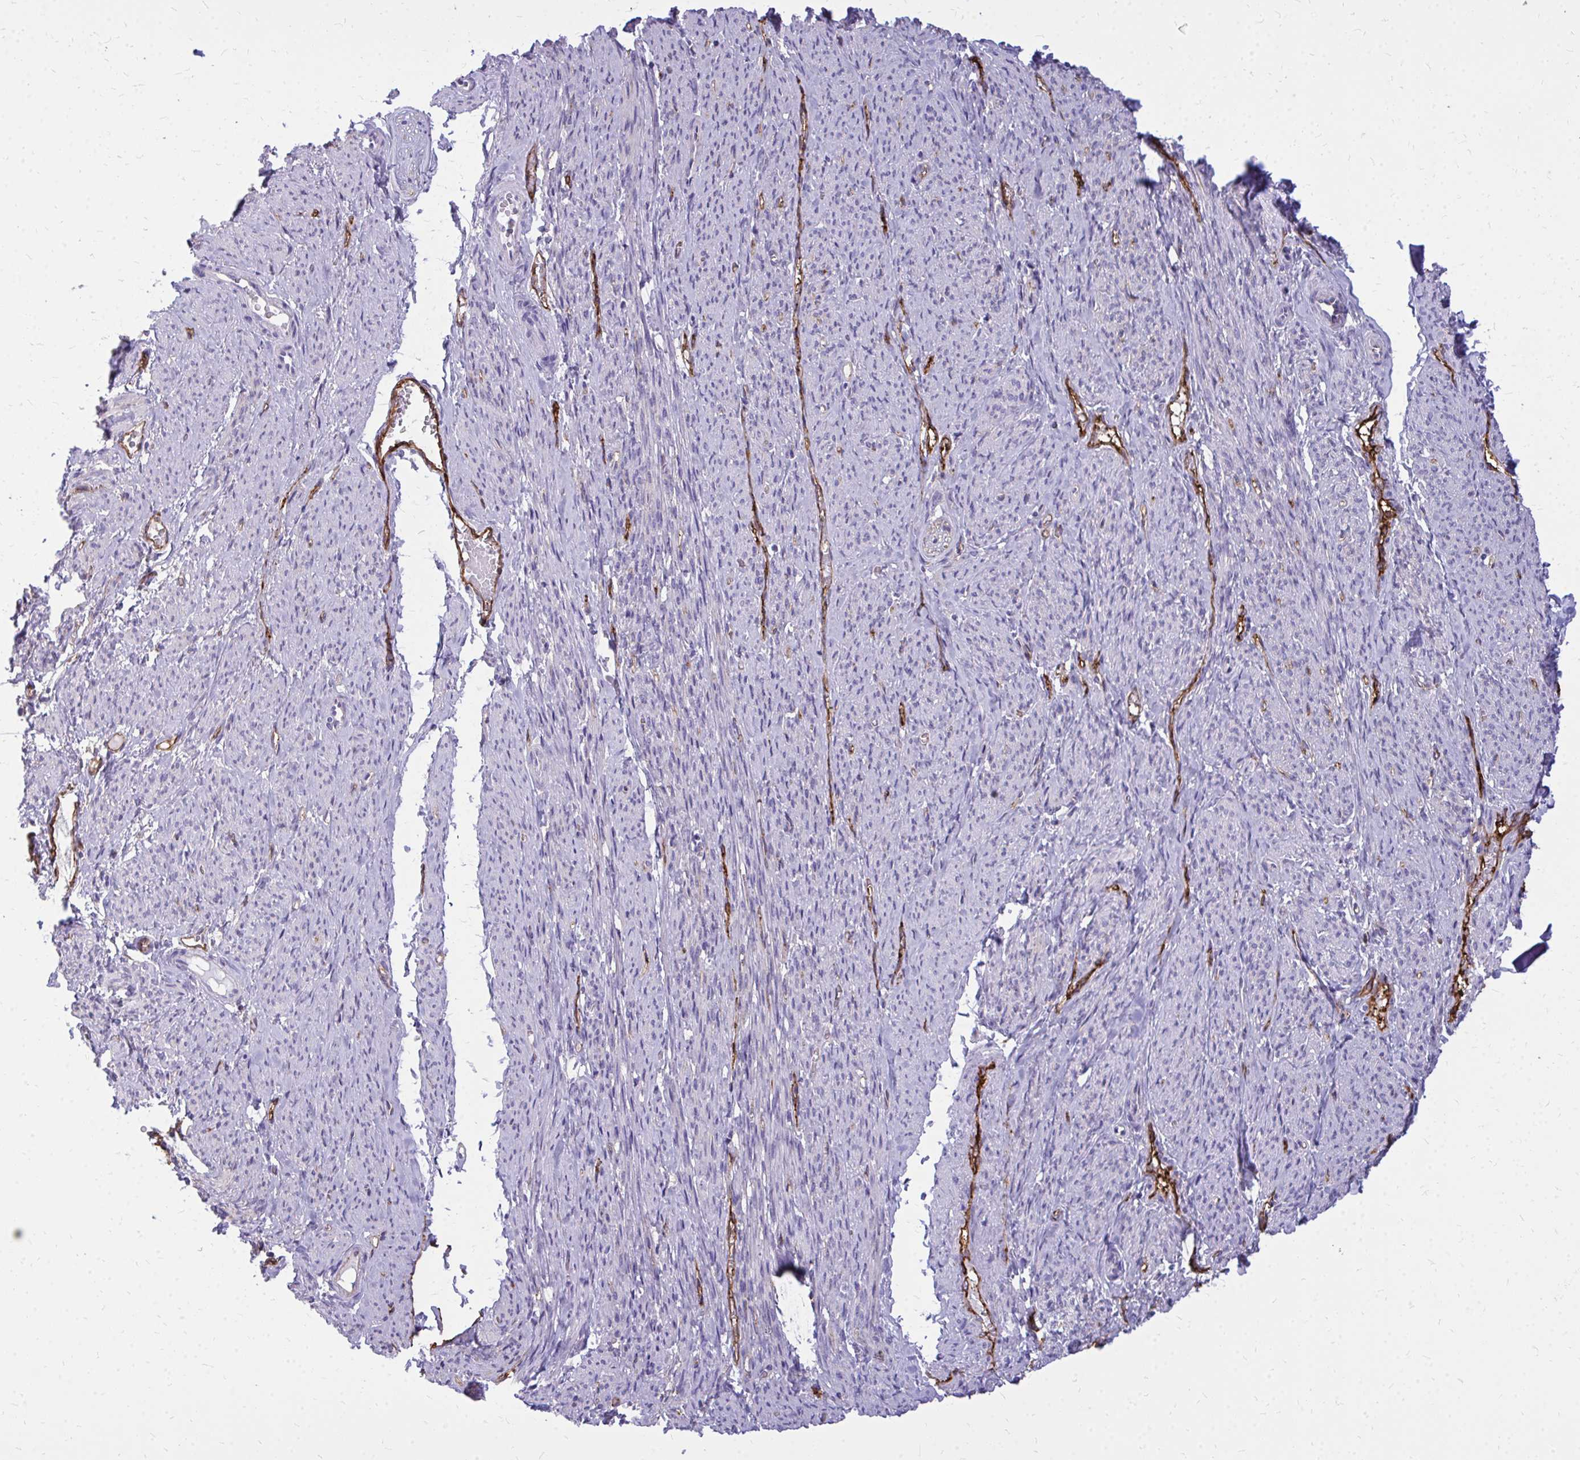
{"staining": {"intensity": "negative", "quantity": "none", "location": "none"}, "tissue": "smooth muscle", "cell_type": "Smooth muscle cells", "image_type": "normal", "snomed": [{"axis": "morphology", "description": "Normal tissue, NOS"}, {"axis": "topography", "description": "Smooth muscle"}], "caption": "This is an IHC image of benign human smooth muscle. There is no positivity in smooth muscle cells.", "gene": "MARCKSL1", "patient": {"sex": "female", "age": 65}}